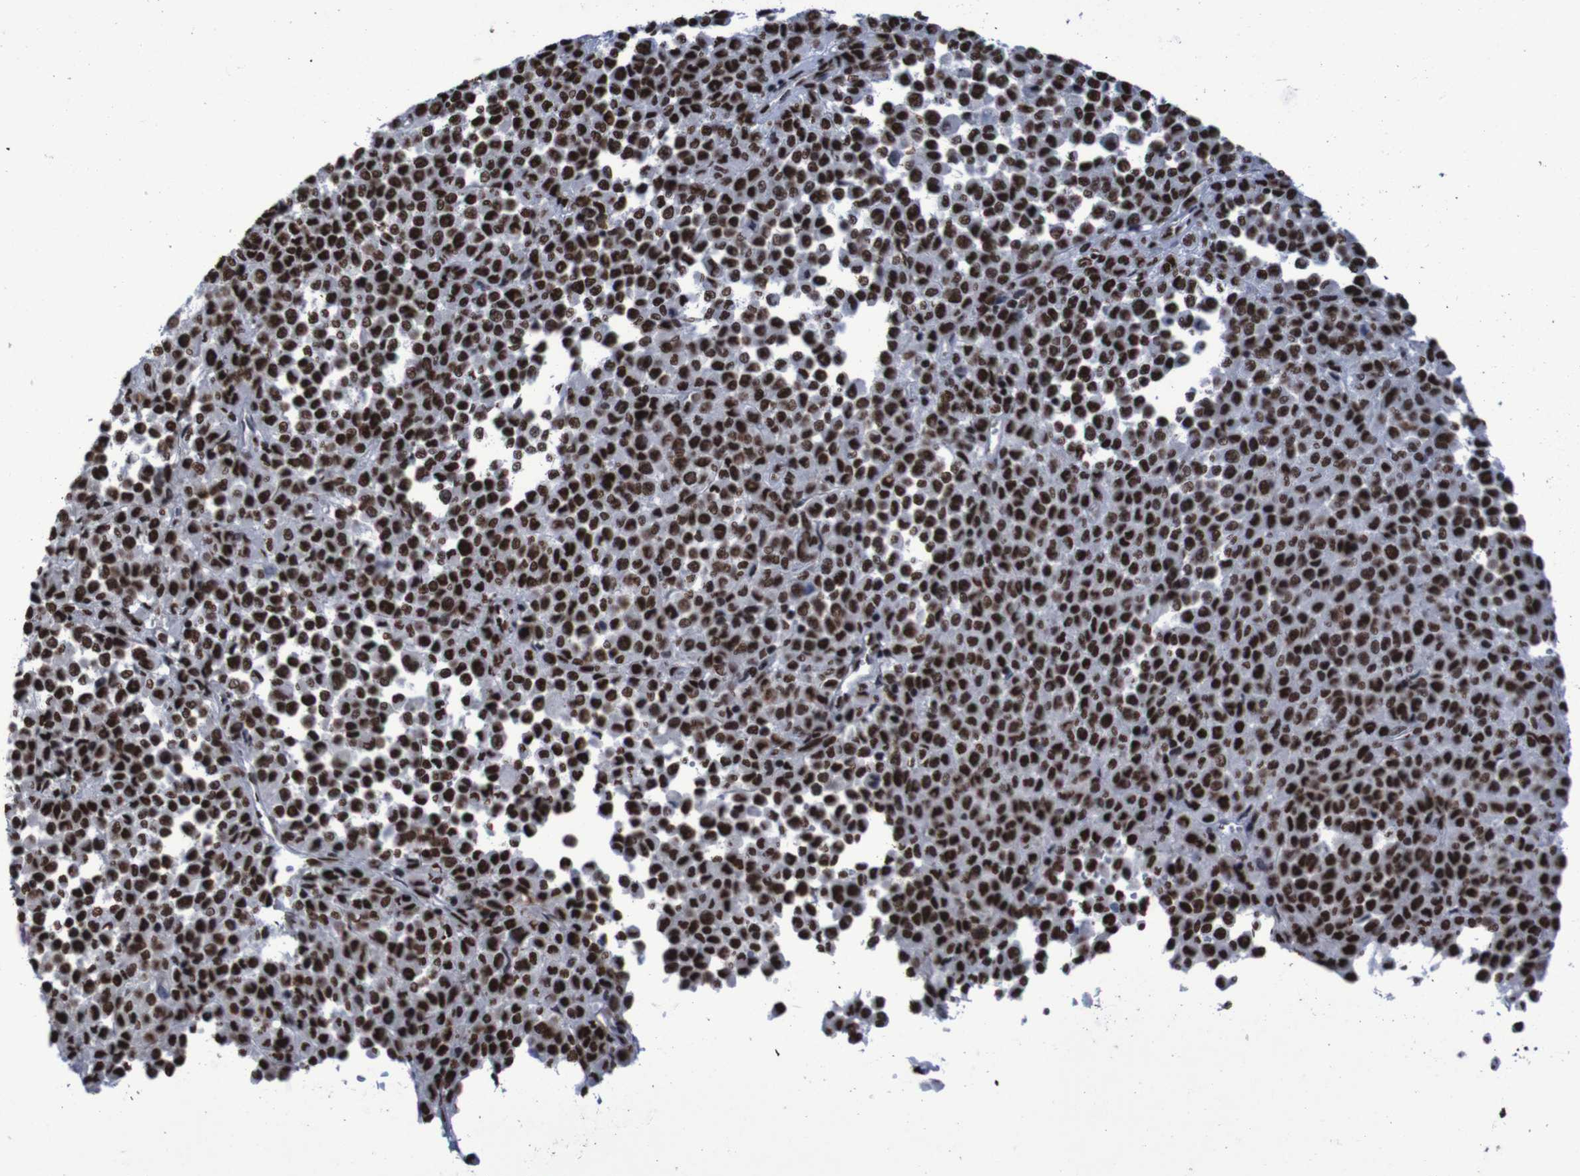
{"staining": {"intensity": "strong", "quantity": ">75%", "location": "nuclear"}, "tissue": "melanoma", "cell_type": "Tumor cells", "image_type": "cancer", "snomed": [{"axis": "morphology", "description": "Malignant melanoma, Metastatic site"}, {"axis": "topography", "description": "Pancreas"}], "caption": "Melanoma stained for a protein exhibits strong nuclear positivity in tumor cells.", "gene": "HNRNPR", "patient": {"sex": "female", "age": 30}}